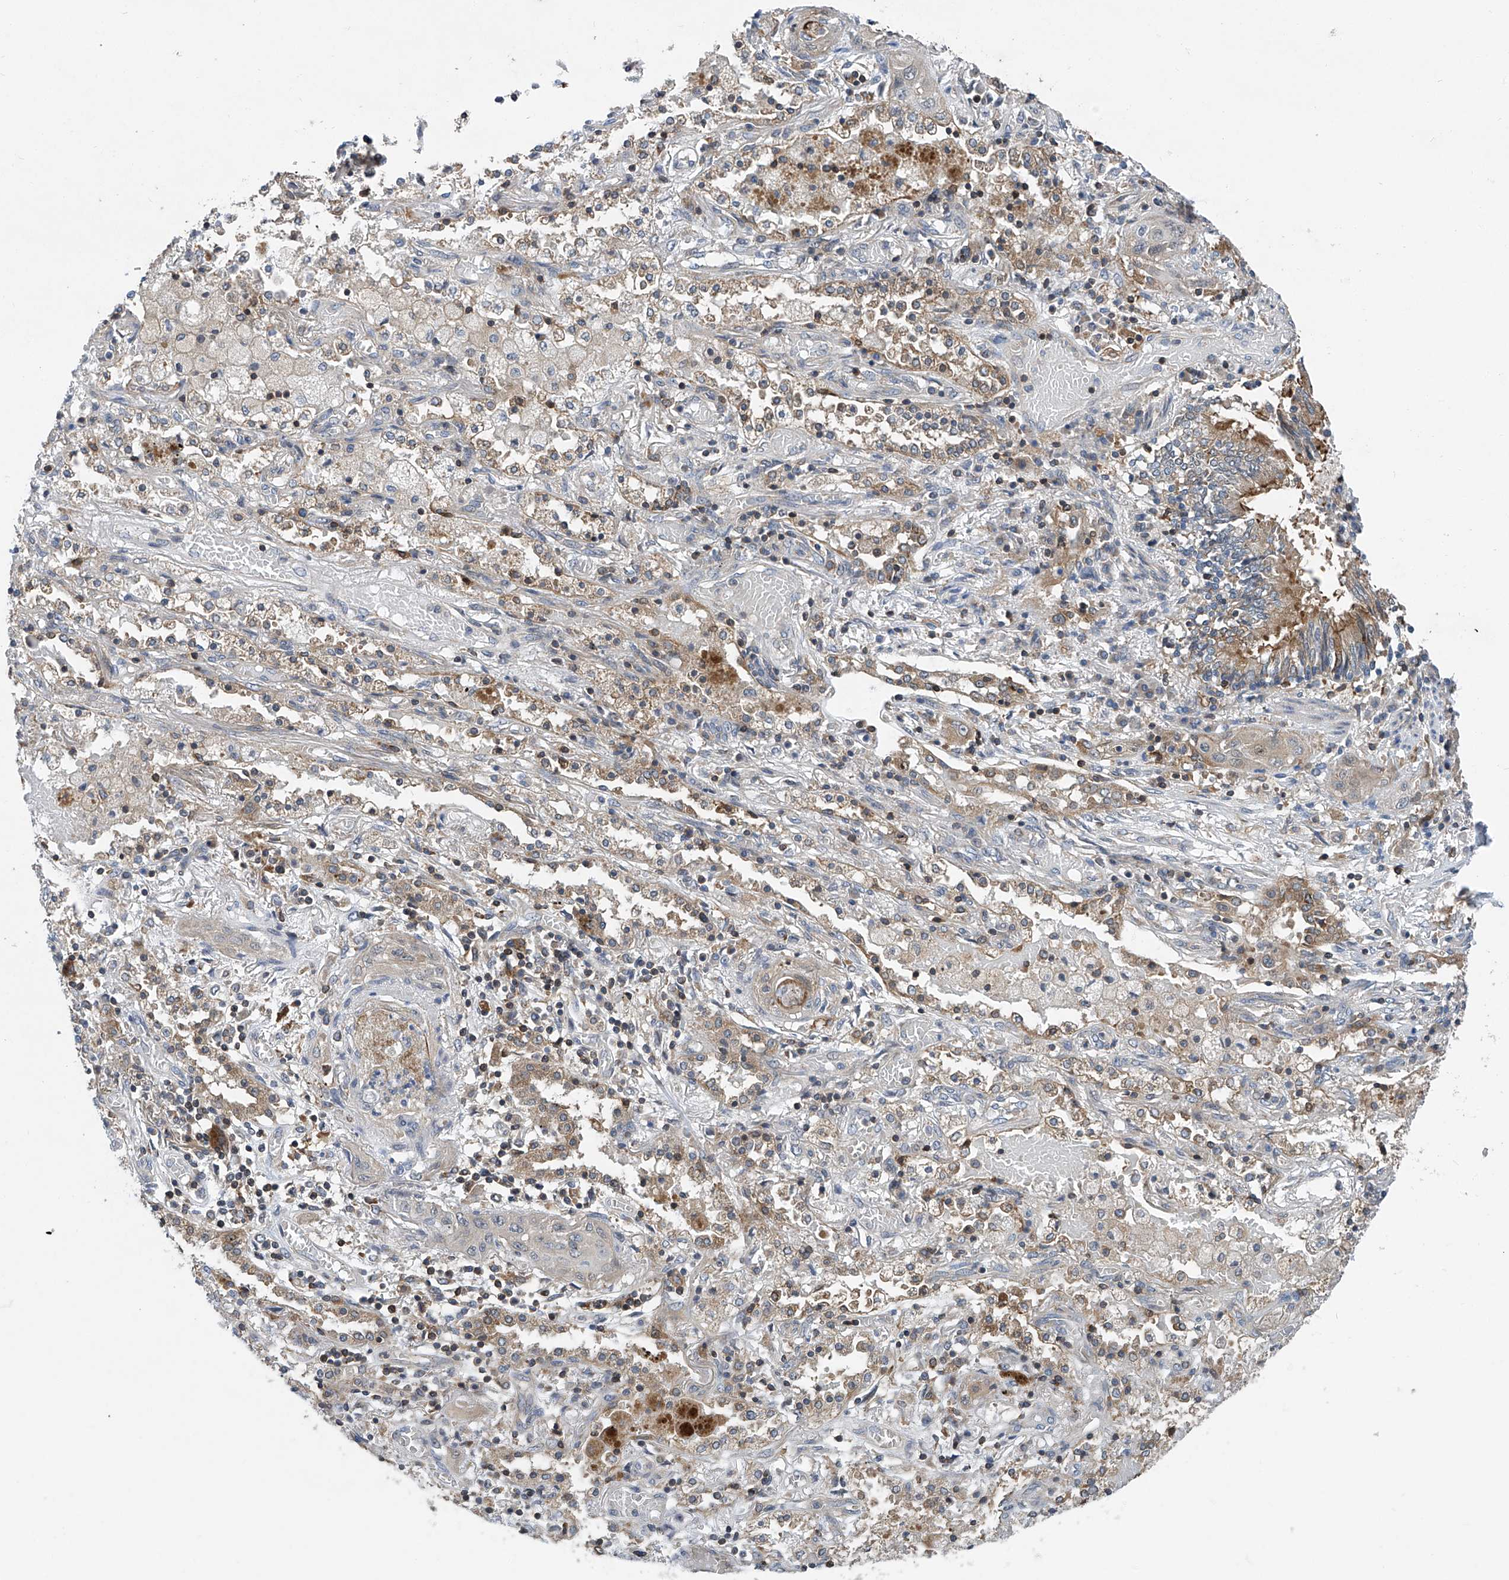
{"staining": {"intensity": "weak", "quantity": "25%-75%", "location": "cytoplasmic/membranous"}, "tissue": "lung cancer", "cell_type": "Tumor cells", "image_type": "cancer", "snomed": [{"axis": "morphology", "description": "Squamous cell carcinoma, NOS"}, {"axis": "topography", "description": "Lung"}], "caption": "Protein analysis of lung cancer (squamous cell carcinoma) tissue demonstrates weak cytoplasmic/membranous expression in approximately 25%-75% of tumor cells.", "gene": "TRIM38", "patient": {"sex": "female", "age": 47}}